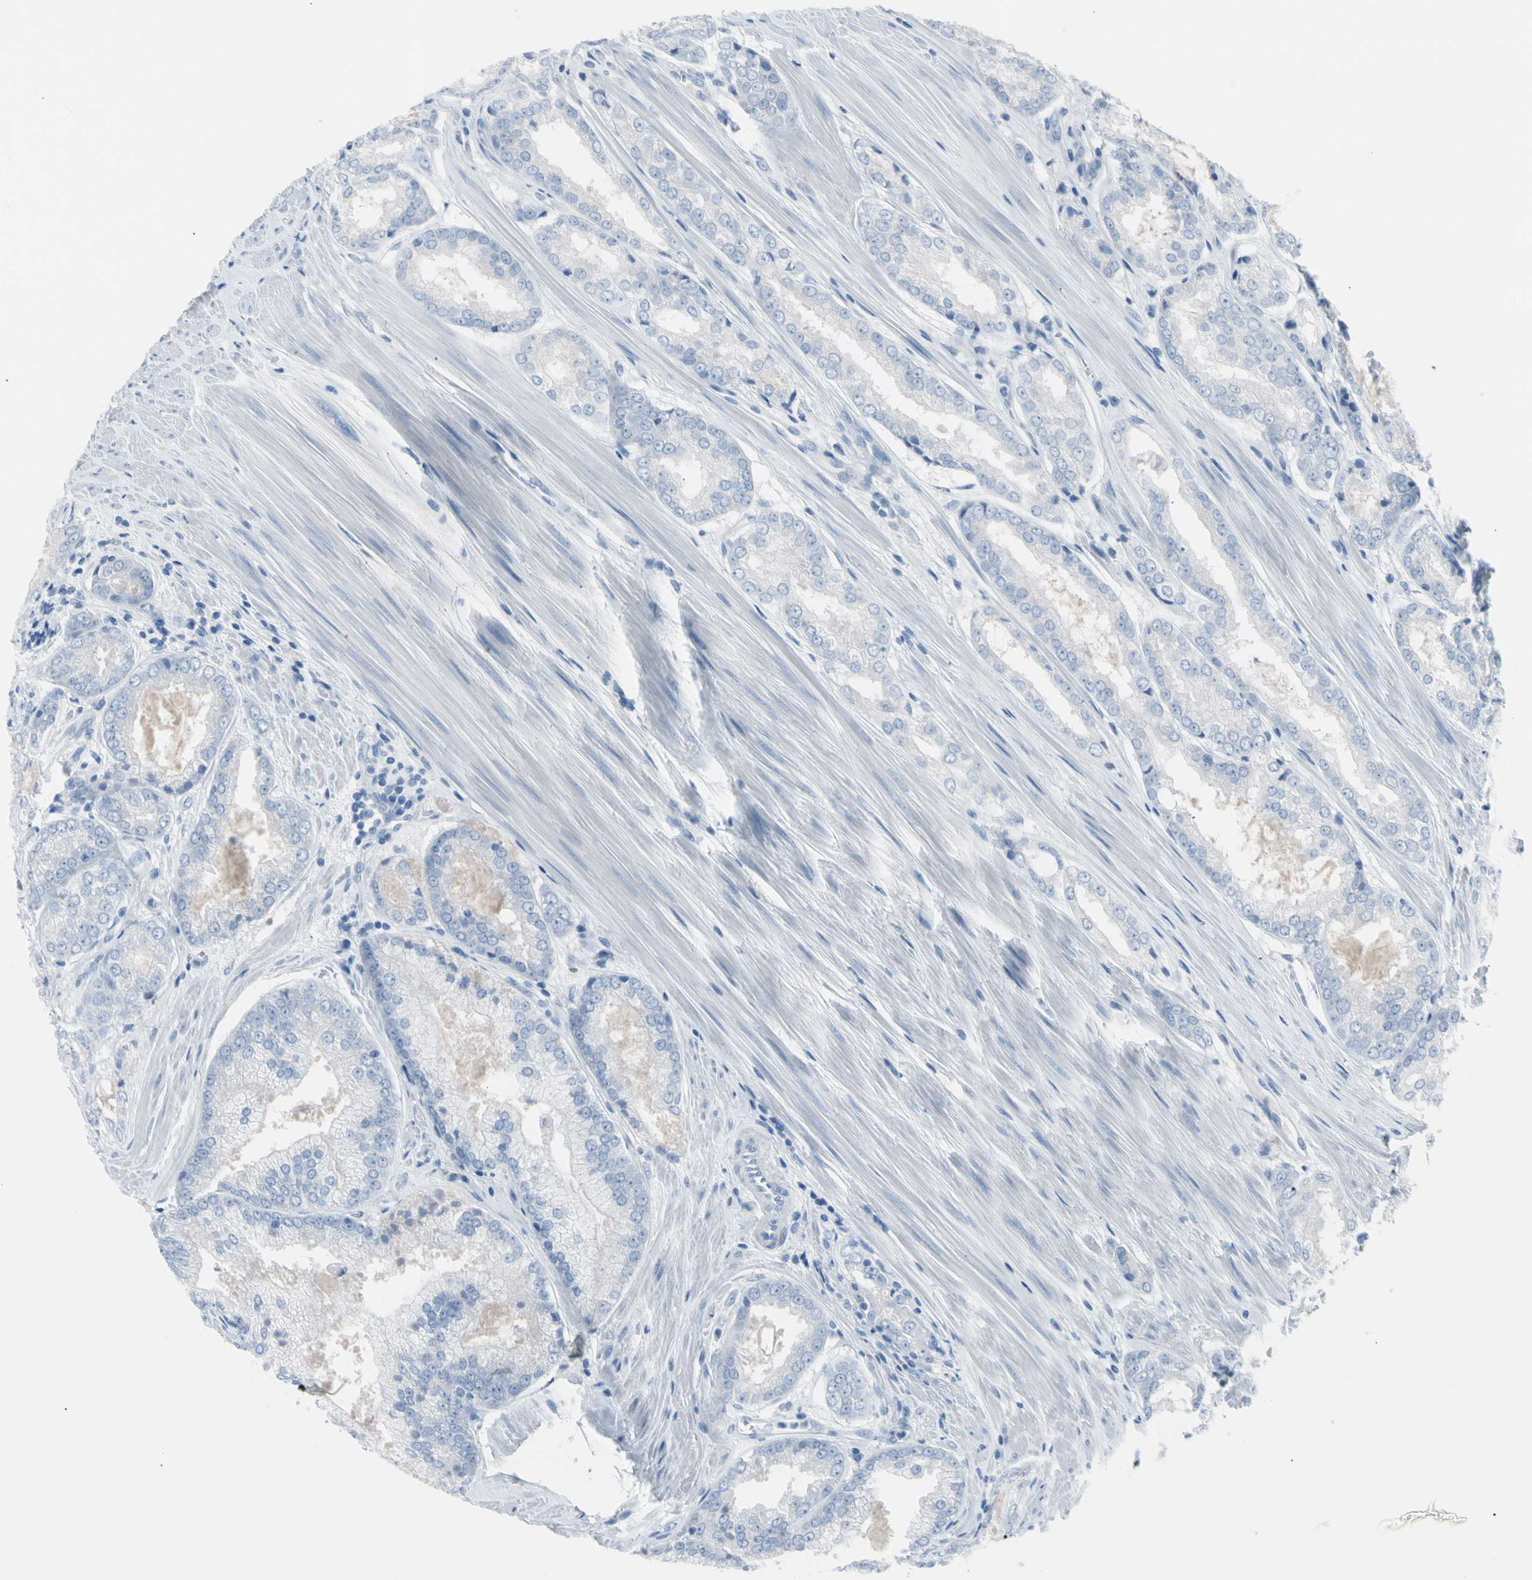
{"staining": {"intensity": "negative", "quantity": "none", "location": "none"}, "tissue": "prostate cancer", "cell_type": "Tumor cells", "image_type": "cancer", "snomed": [{"axis": "morphology", "description": "Adenocarcinoma, Low grade"}, {"axis": "topography", "description": "Prostate"}], "caption": "Tumor cells are negative for brown protein staining in prostate low-grade adenocarcinoma.", "gene": "TPO", "patient": {"sex": "male", "age": 64}}